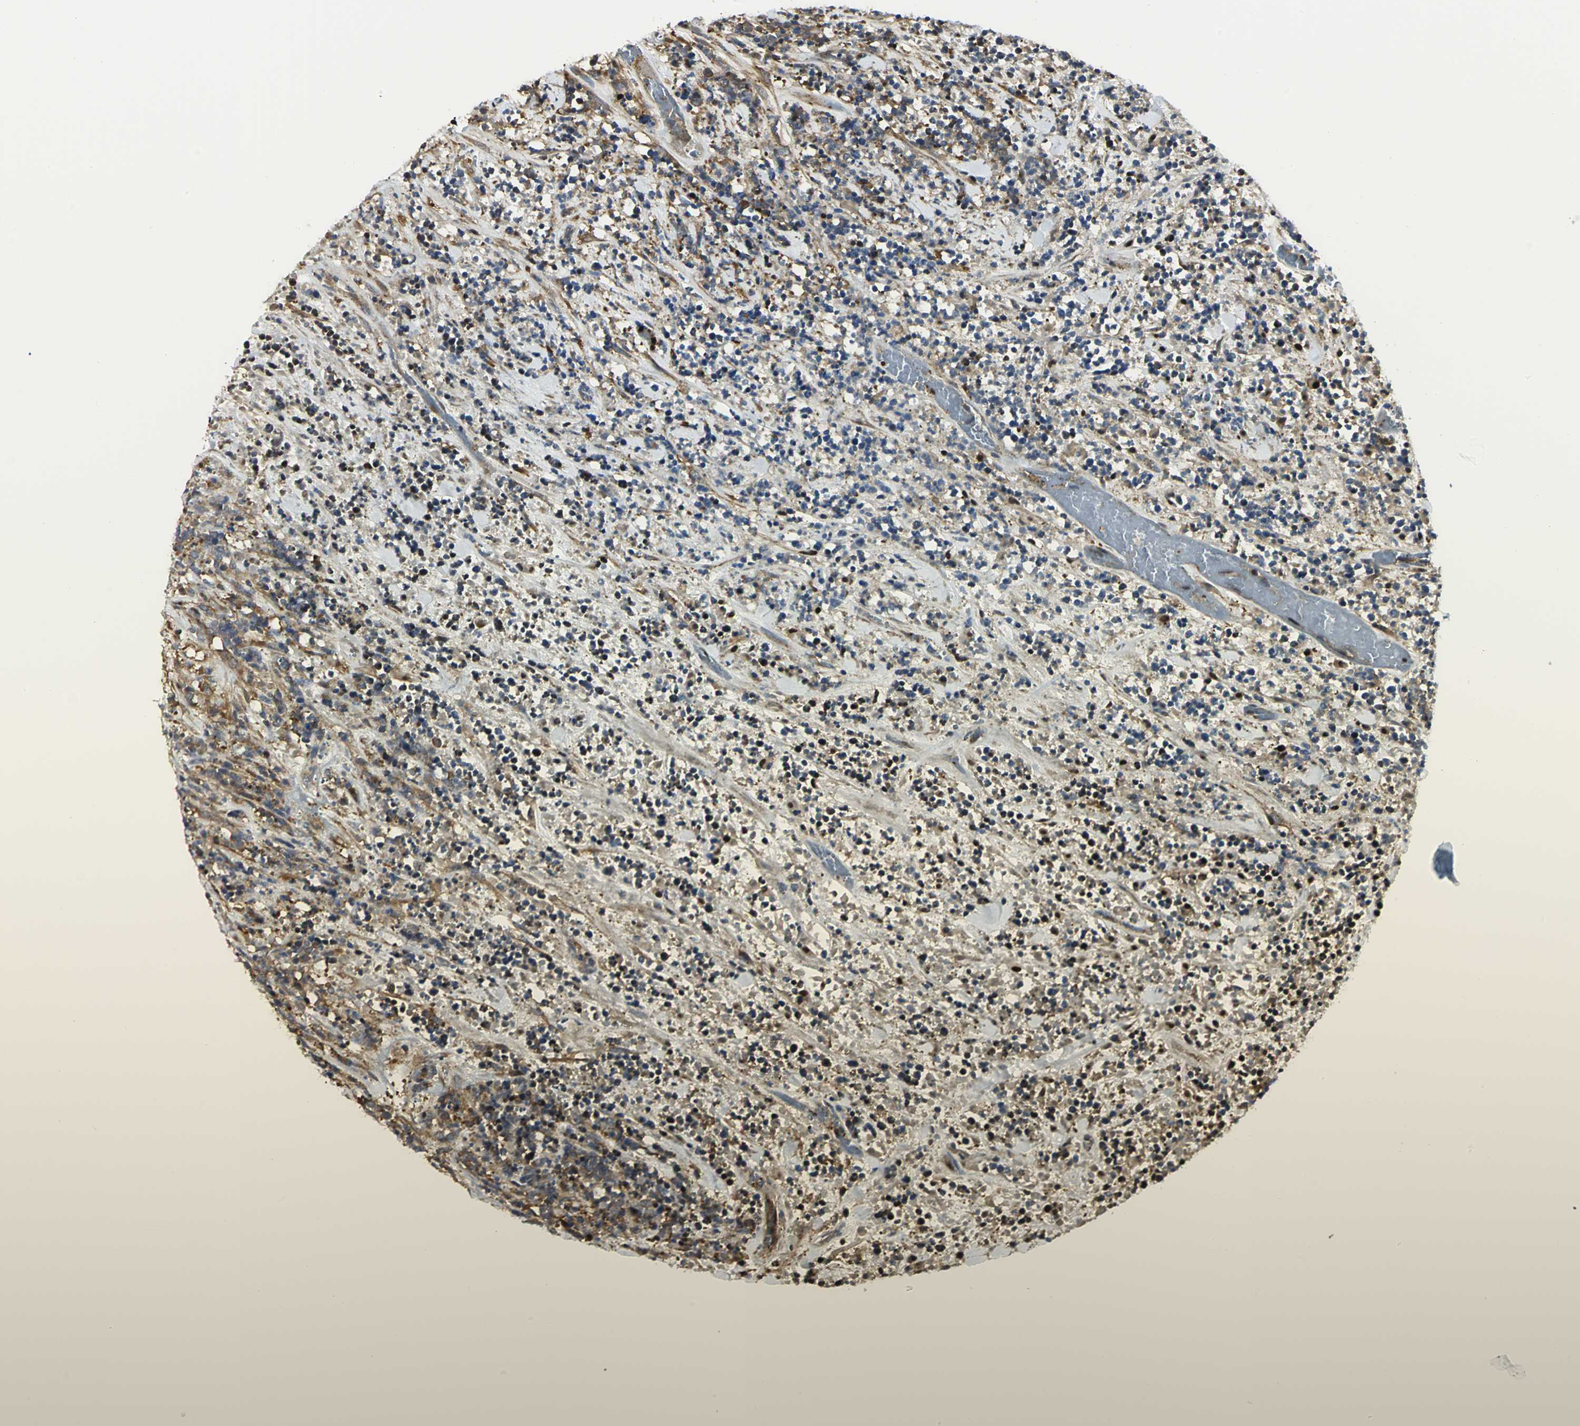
{"staining": {"intensity": "moderate", "quantity": "25%-75%", "location": "cytoplasmic/membranous"}, "tissue": "lymphoma", "cell_type": "Tumor cells", "image_type": "cancer", "snomed": [{"axis": "morphology", "description": "Malignant lymphoma, non-Hodgkin's type, High grade"}, {"axis": "topography", "description": "Soft tissue"}], "caption": "A micrograph of high-grade malignant lymphoma, non-Hodgkin's type stained for a protein shows moderate cytoplasmic/membranous brown staining in tumor cells.", "gene": "EEA1", "patient": {"sex": "male", "age": 18}}